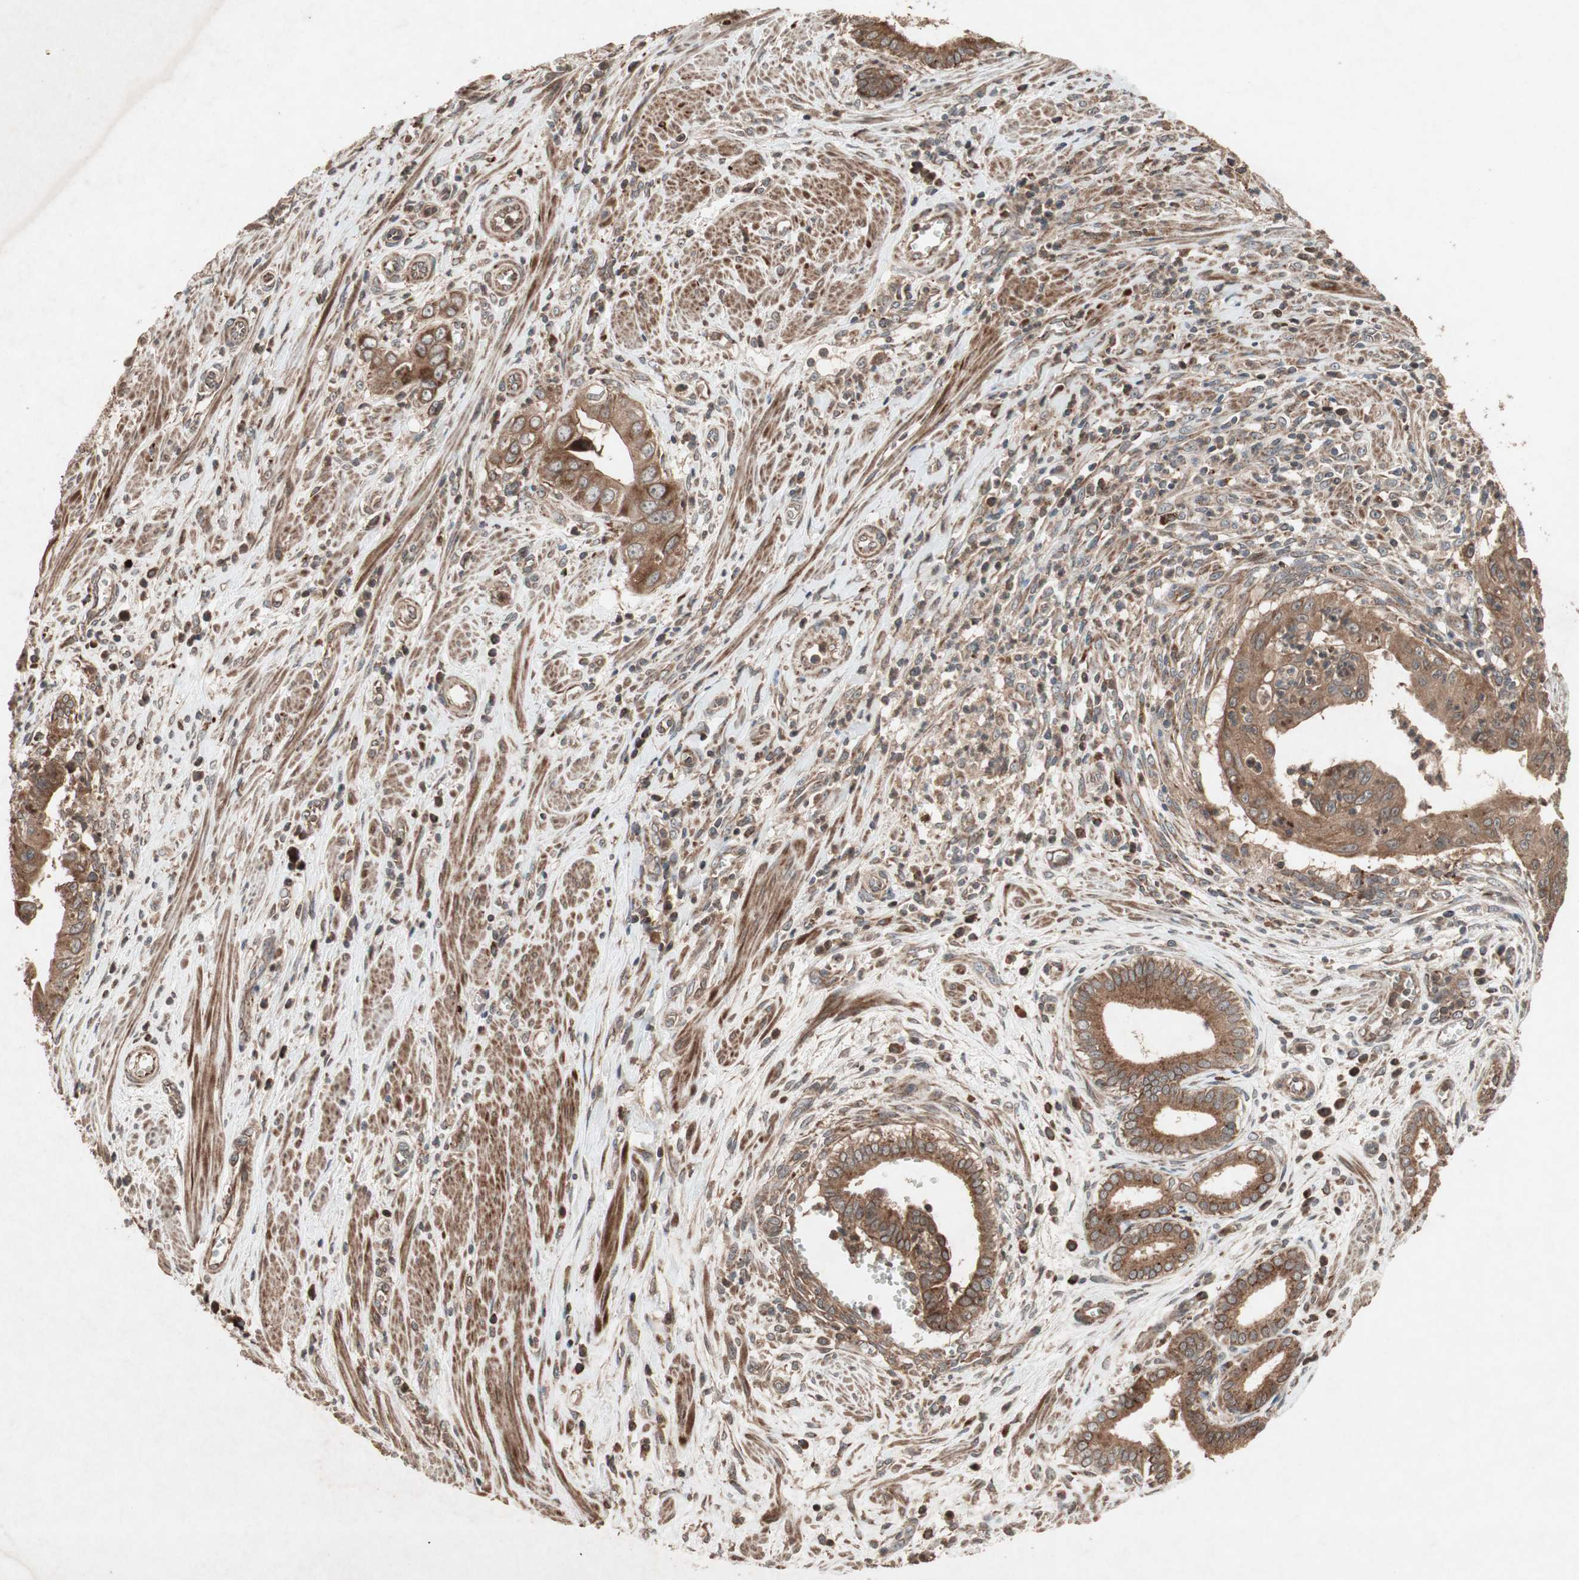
{"staining": {"intensity": "strong", "quantity": ">75%", "location": "cytoplasmic/membranous"}, "tissue": "pancreatic cancer", "cell_type": "Tumor cells", "image_type": "cancer", "snomed": [{"axis": "morphology", "description": "Normal tissue, NOS"}, {"axis": "topography", "description": "Lymph node"}], "caption": "Brown immunohistochemical staining in pancreatic cancer reveals strong cytoplasmic/membranous staining in approximately >75% of tumor cells. The staining was performed using DAB (3,3'-diaminobenzidine) to visualize the protein expression in brown, while the nuclei were stained in blue with hematoxylin (Magnification: 20x).", "gene": "RAB1A", "patient": {"sex": "male", "age": 50}}